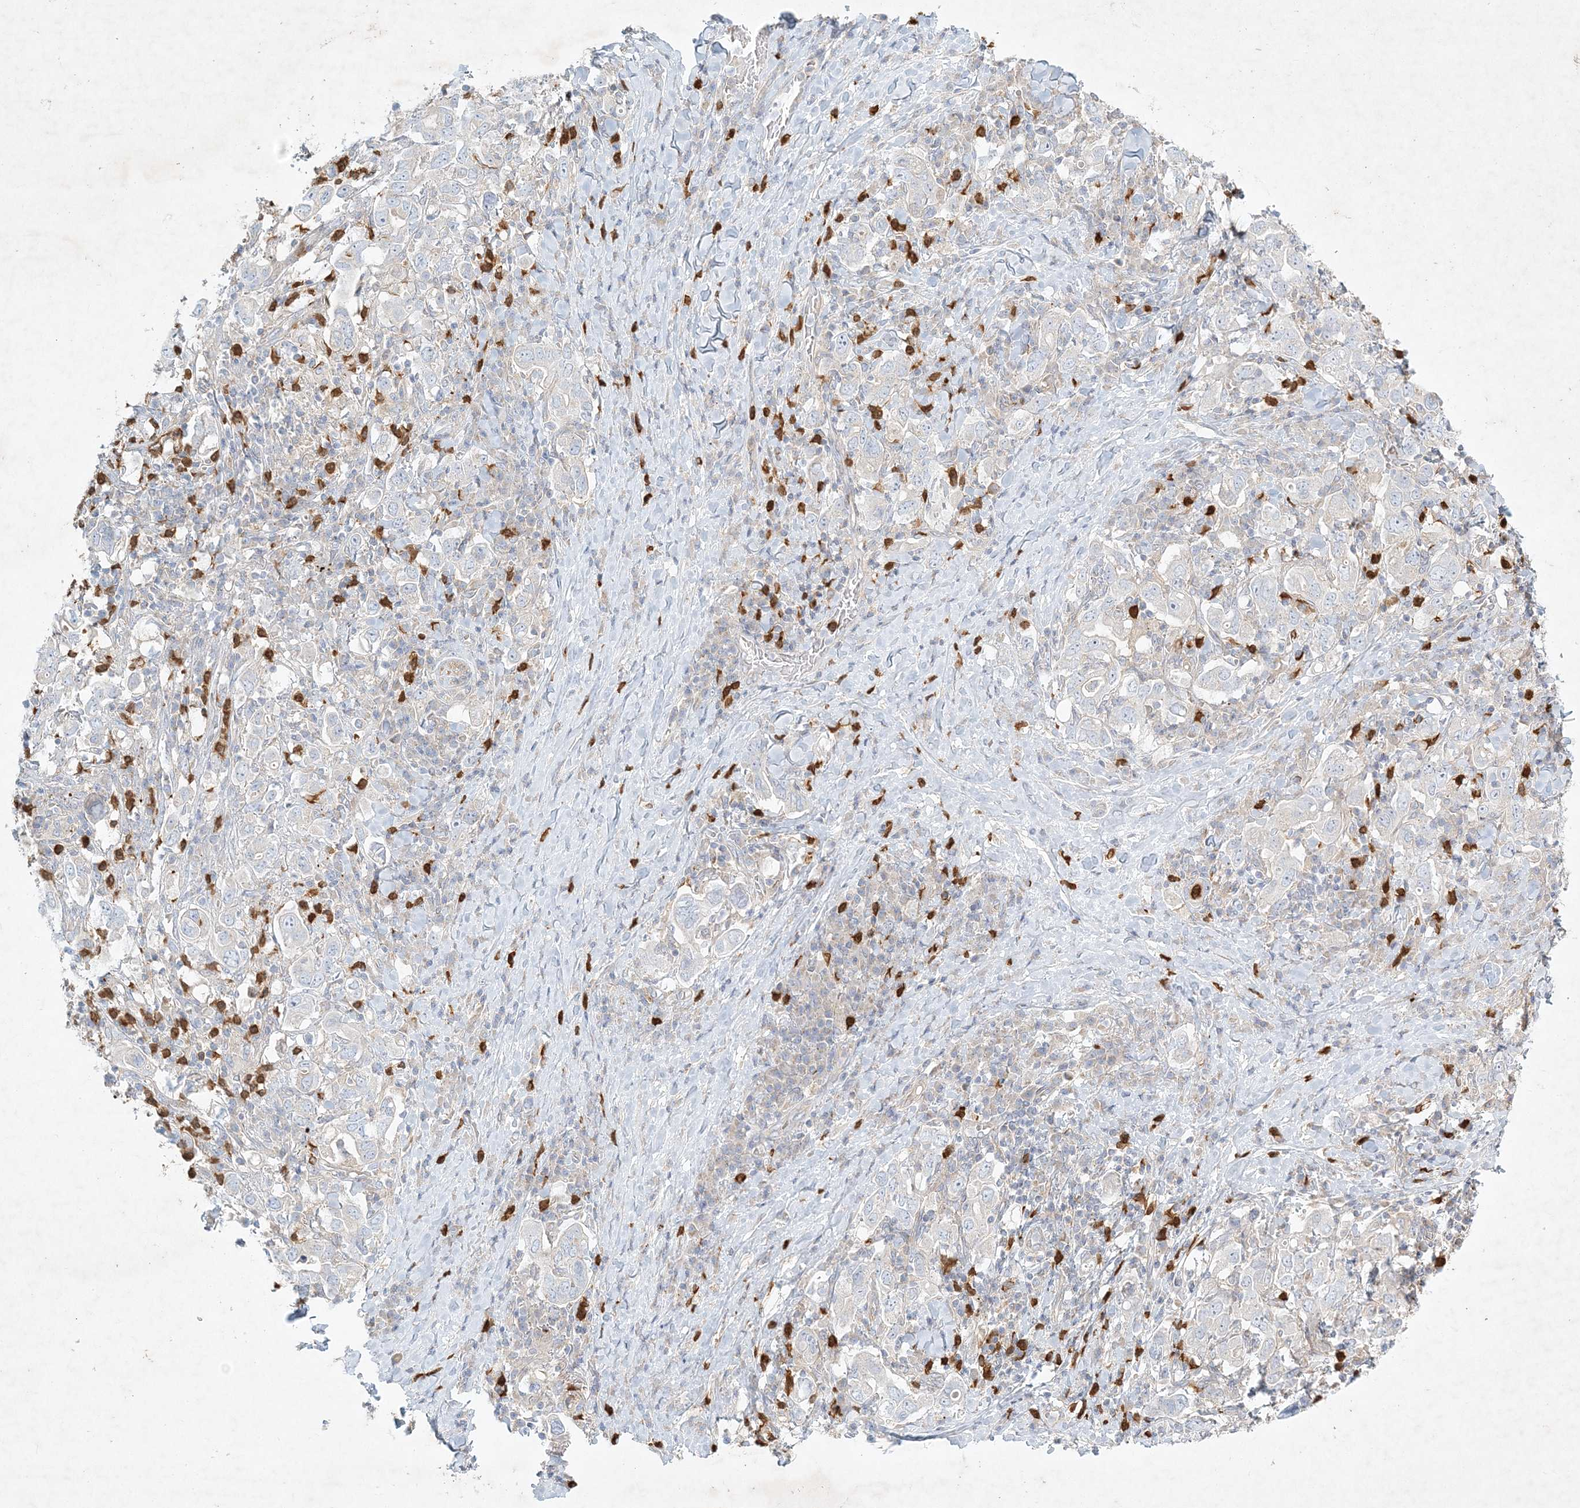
{"staining": {"intensity": "negative", "quantity": "none", "location": "none"}, "tissue": "stomach cancer", "cell_type": "Tumor cells", "image_type": "cancer", "snomed": [{"axis": "morphology", "description": "Adenocarcinoma, NOS"}, {"axis": "topography", "description": "Stomach, upper"}], "caption": "DAB immunohistochemical staining of human stomach adenocarcinoma exhibits no significant expression in tumor cells.", "gene": "STK11IP", "patient": {"sex": "male", "age": 62}}